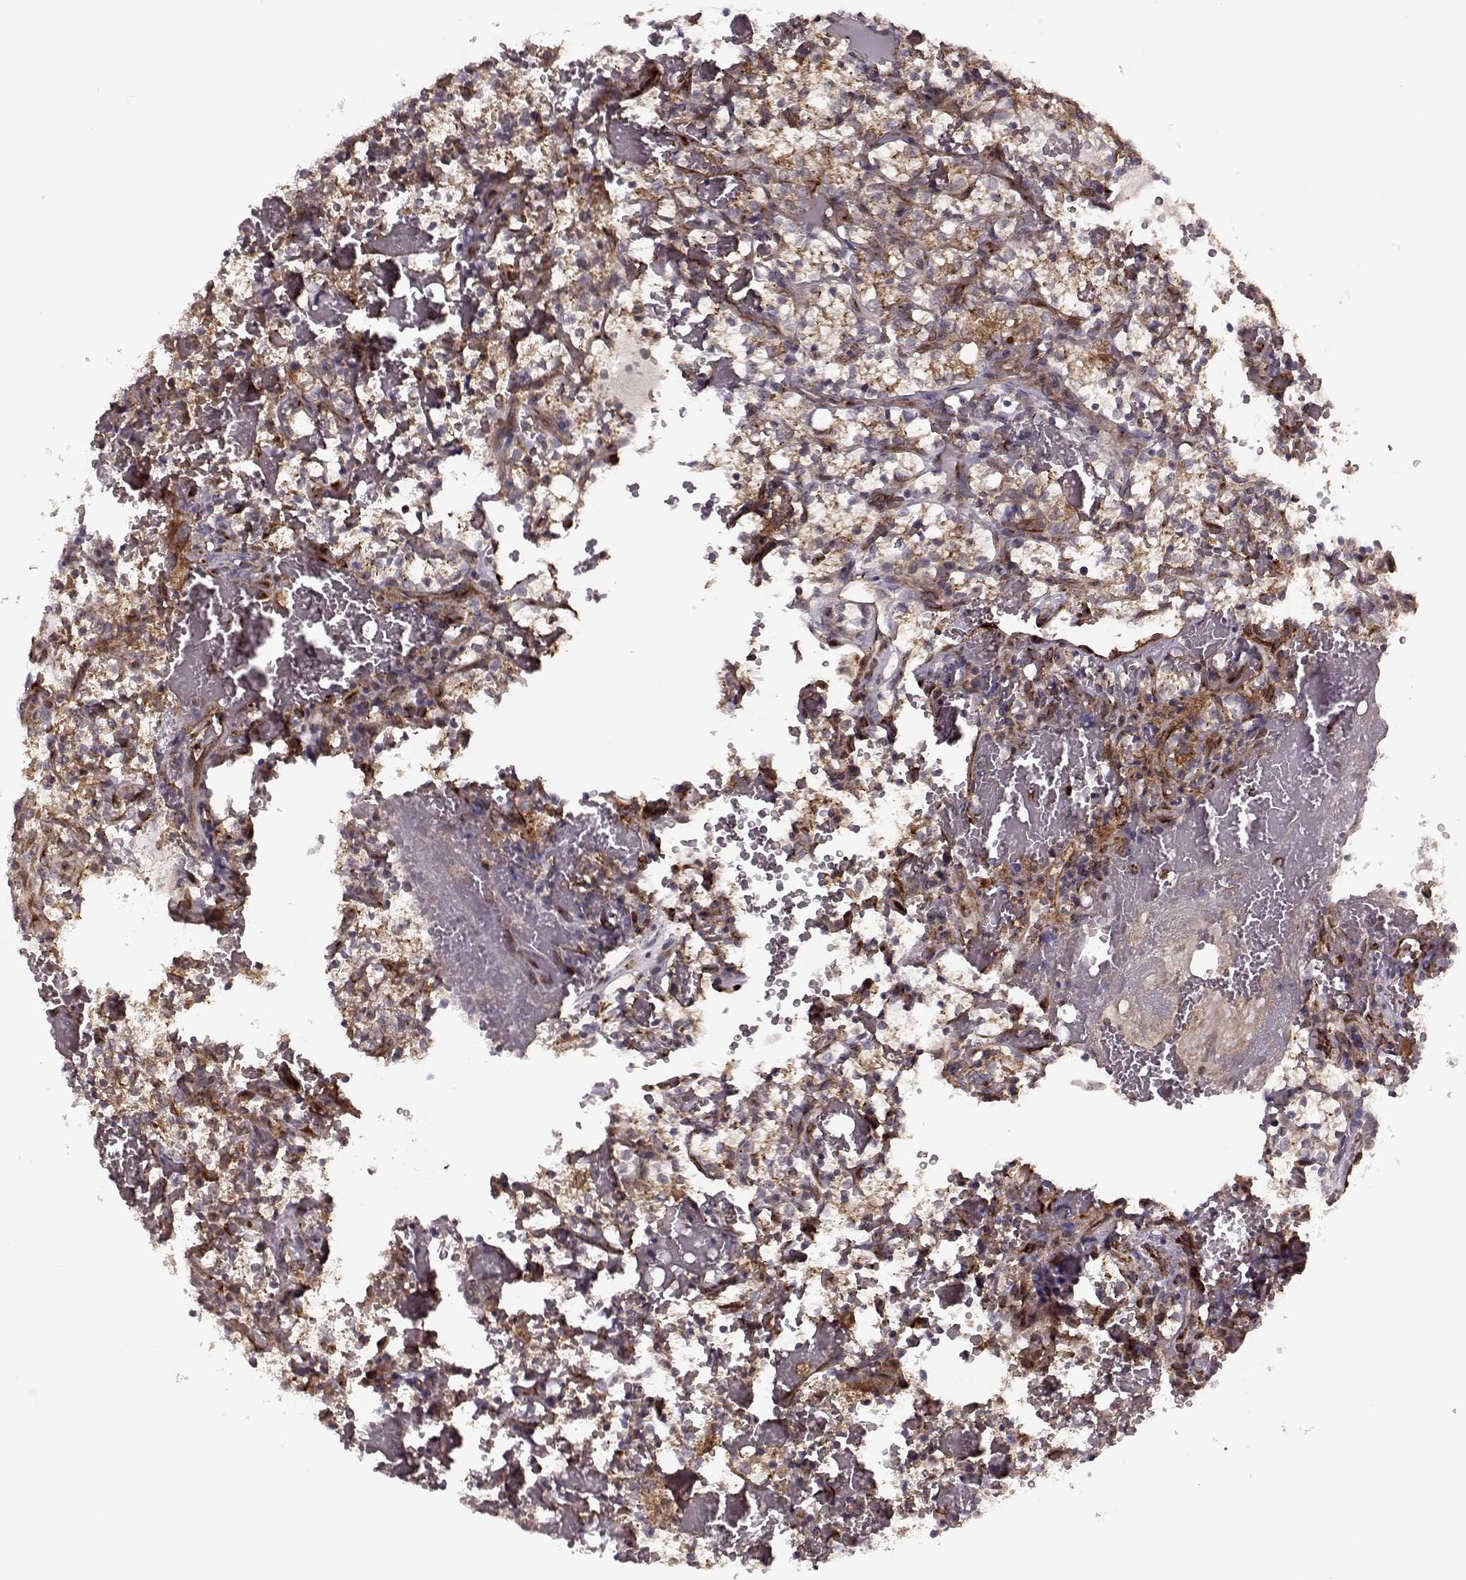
{"staining": {"intensity": "weak", "quantity": "25%-75%", "location": "cytoplasmic/membranous"}, "tissue": "renal cancer", "cell_type": "Tumor cells", "image_type": "cancer", "snomed": [{"axis": "morphology", "description": "Adenocarcinoma, NOS"}, {"axis": "topography", "description": "Kidney"}], "caption": "A brown stain shows weak cytoplasmic/membranous staining of a protein in human adenocarcinoma (renal) tumor cells. (IHC, brightfield microscopy, high magnification).", "gene": "YIPF5", "patient": {"sex": "female", "age": 69}}